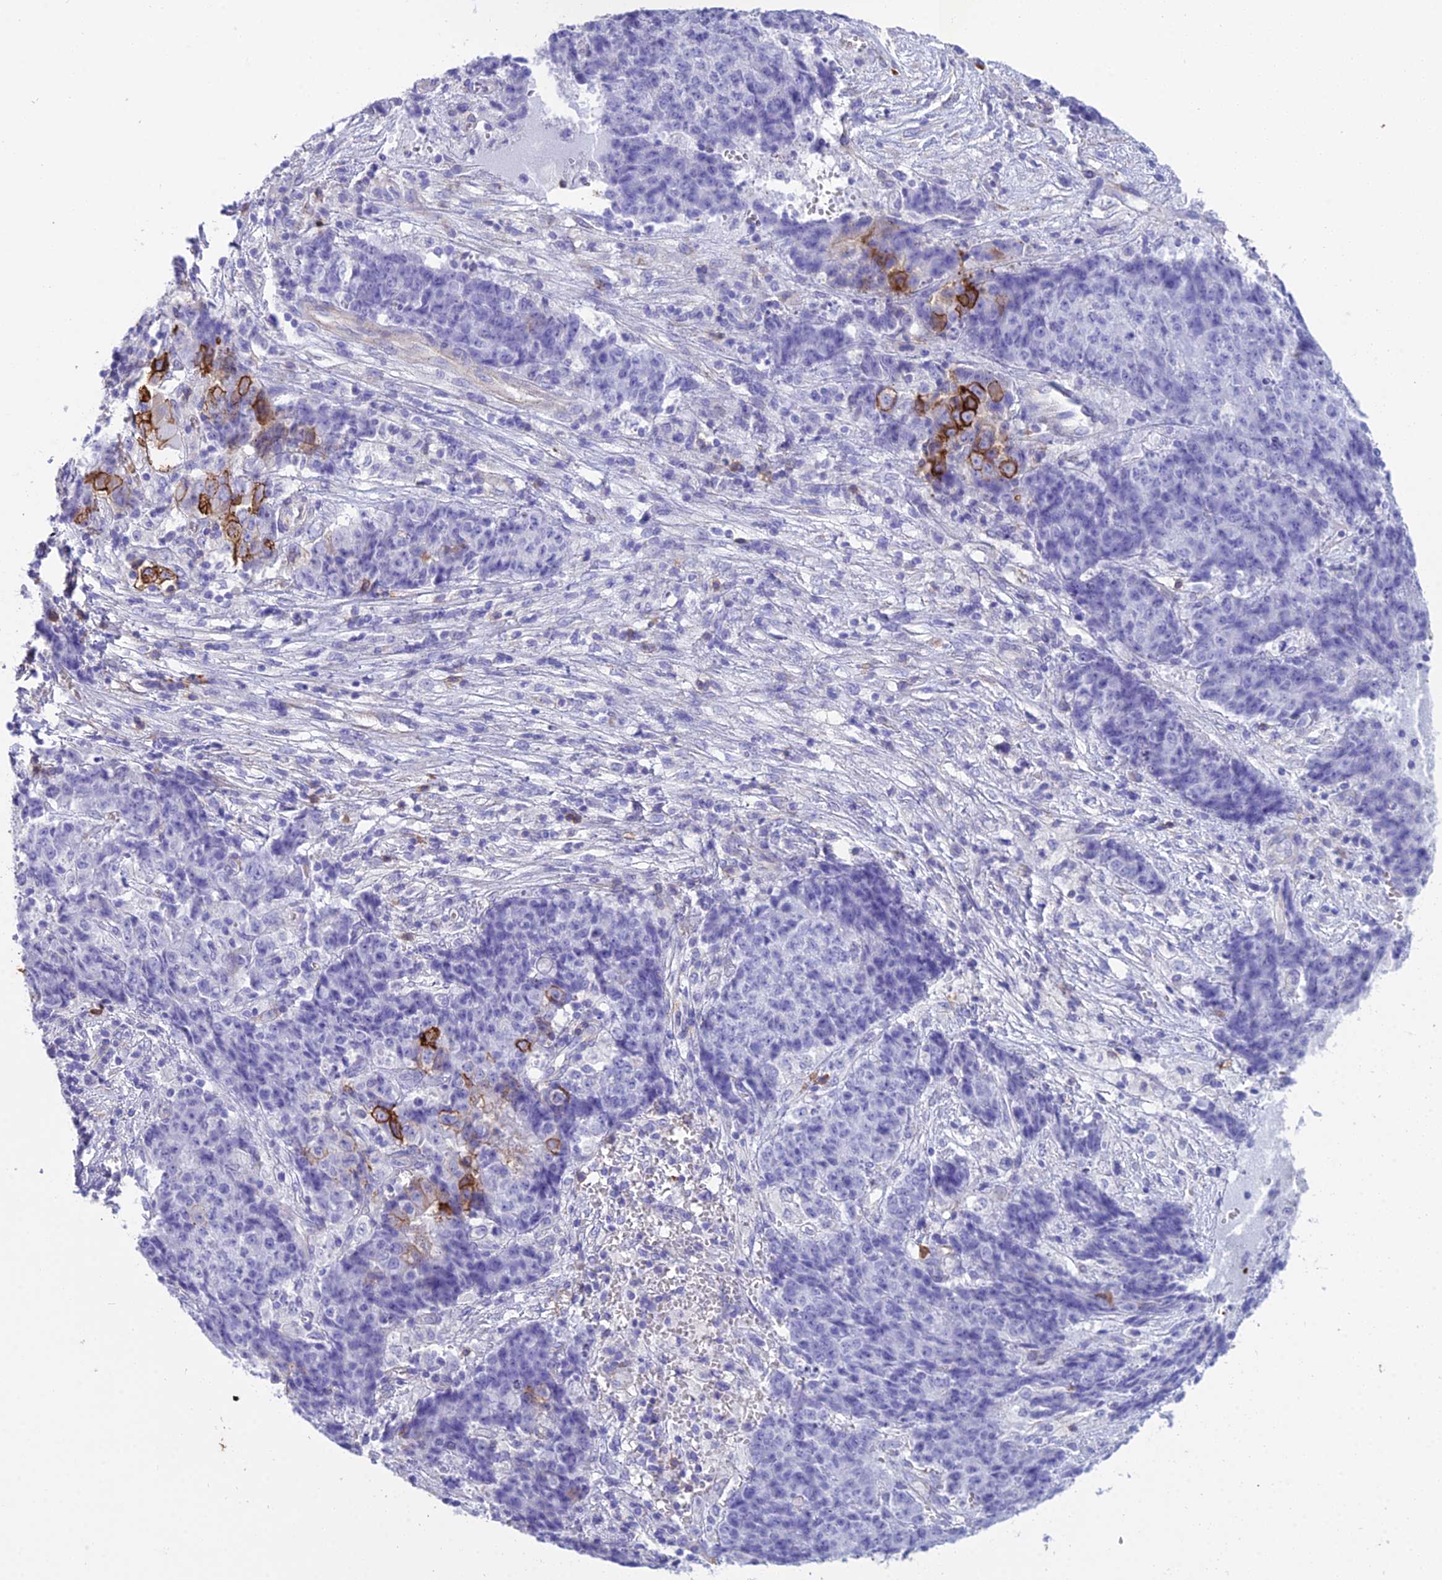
{"staining": {"intensity": "strong", "quantity": "<25%", "location": "cytoplasmic/membranous"}, "tissue": "ovarian cancer", "cell_type": "Tumor cells", "image_type": "cancer", "snomed": [{"axis": "morphology", "description": "Carcinoma, endometroid"}, {"axis": "topography", "description": "Ovary"}], "caption": "Immunohistochemical staining of human endometroid carcinoma (ovarian) demonstrates medium levels of strong cytoplasmic/membranous protein positivity in about <25% of tumor cells. (DAB IHC with brightfield microscopy, high magnification).", "gene": "OR1Q1", "patient": {"sex": "female", "age": 42}}